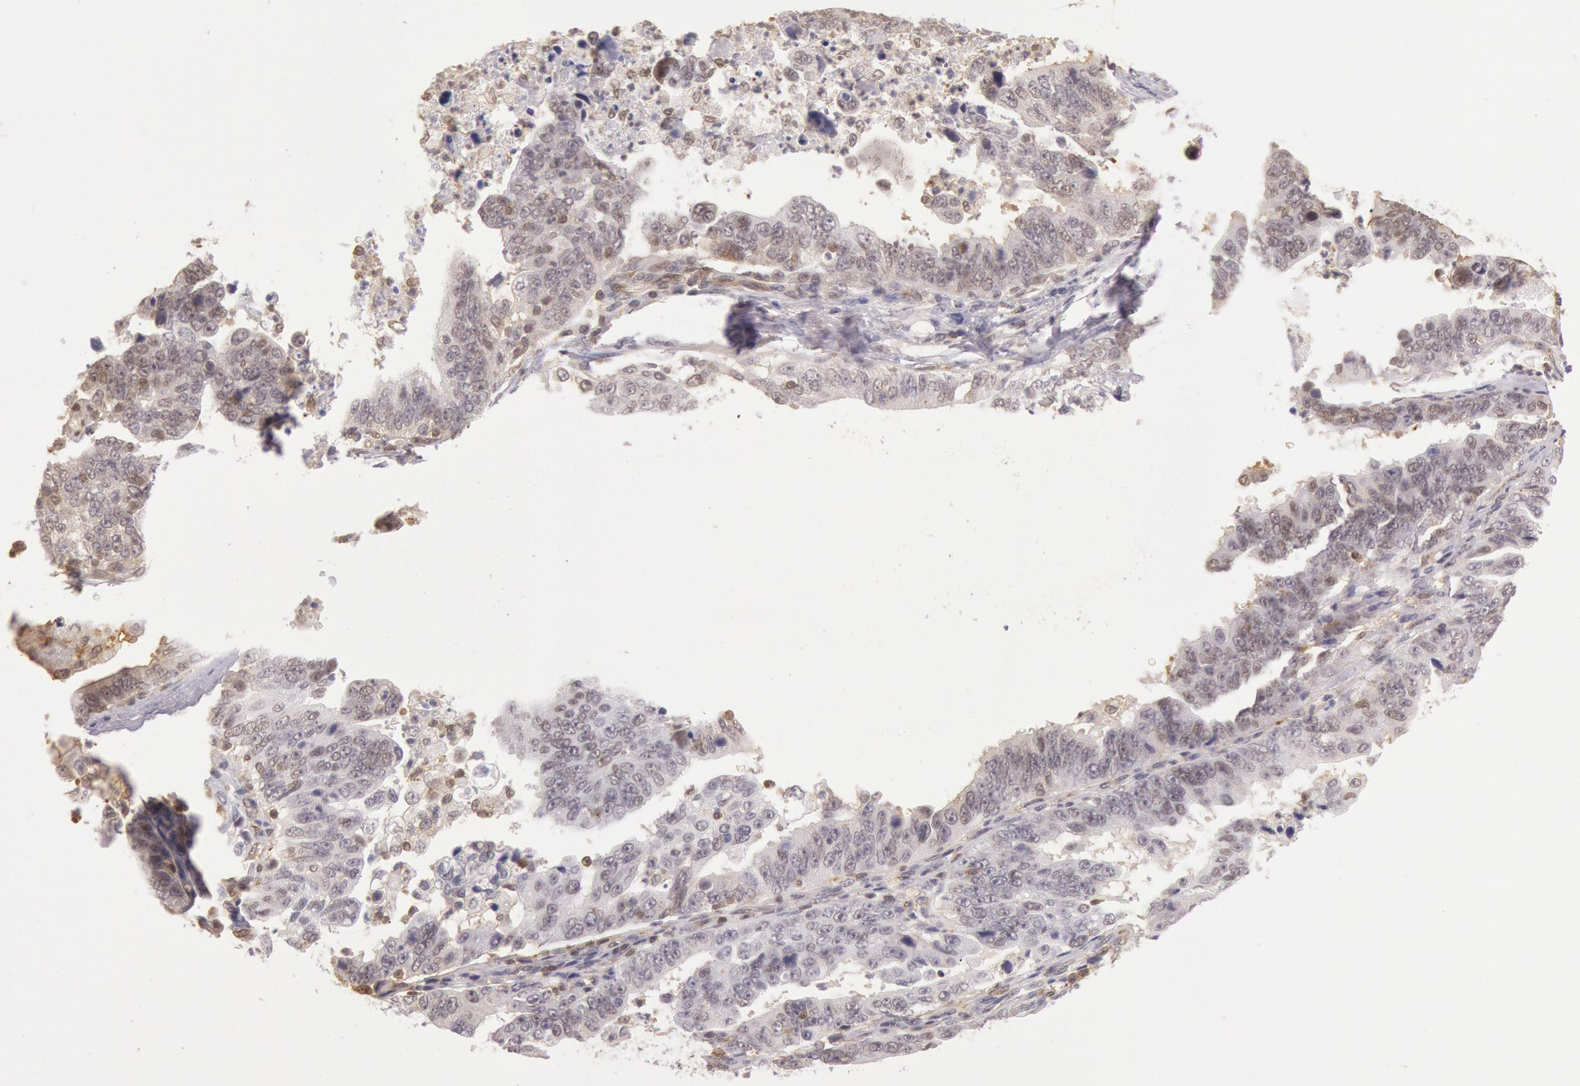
{"staining": {"intensity": "weak", "quantity": "<25%", "location": "nuclear"}, "tissue": "stomach cancer", "cell_type": "Tumor cells", "image_type": "cancer", "snomed": [{"axis": "morphology", "description": "Adenocarcinoma, NOS"}, {"axis": "topography", "description": "Stomach, upper"}], "caption": "Tumor cells are negative for brown protein staining in stomach cancer.", "gene": "HIF1A", "patient": {"sex": "female", "age": 50}}